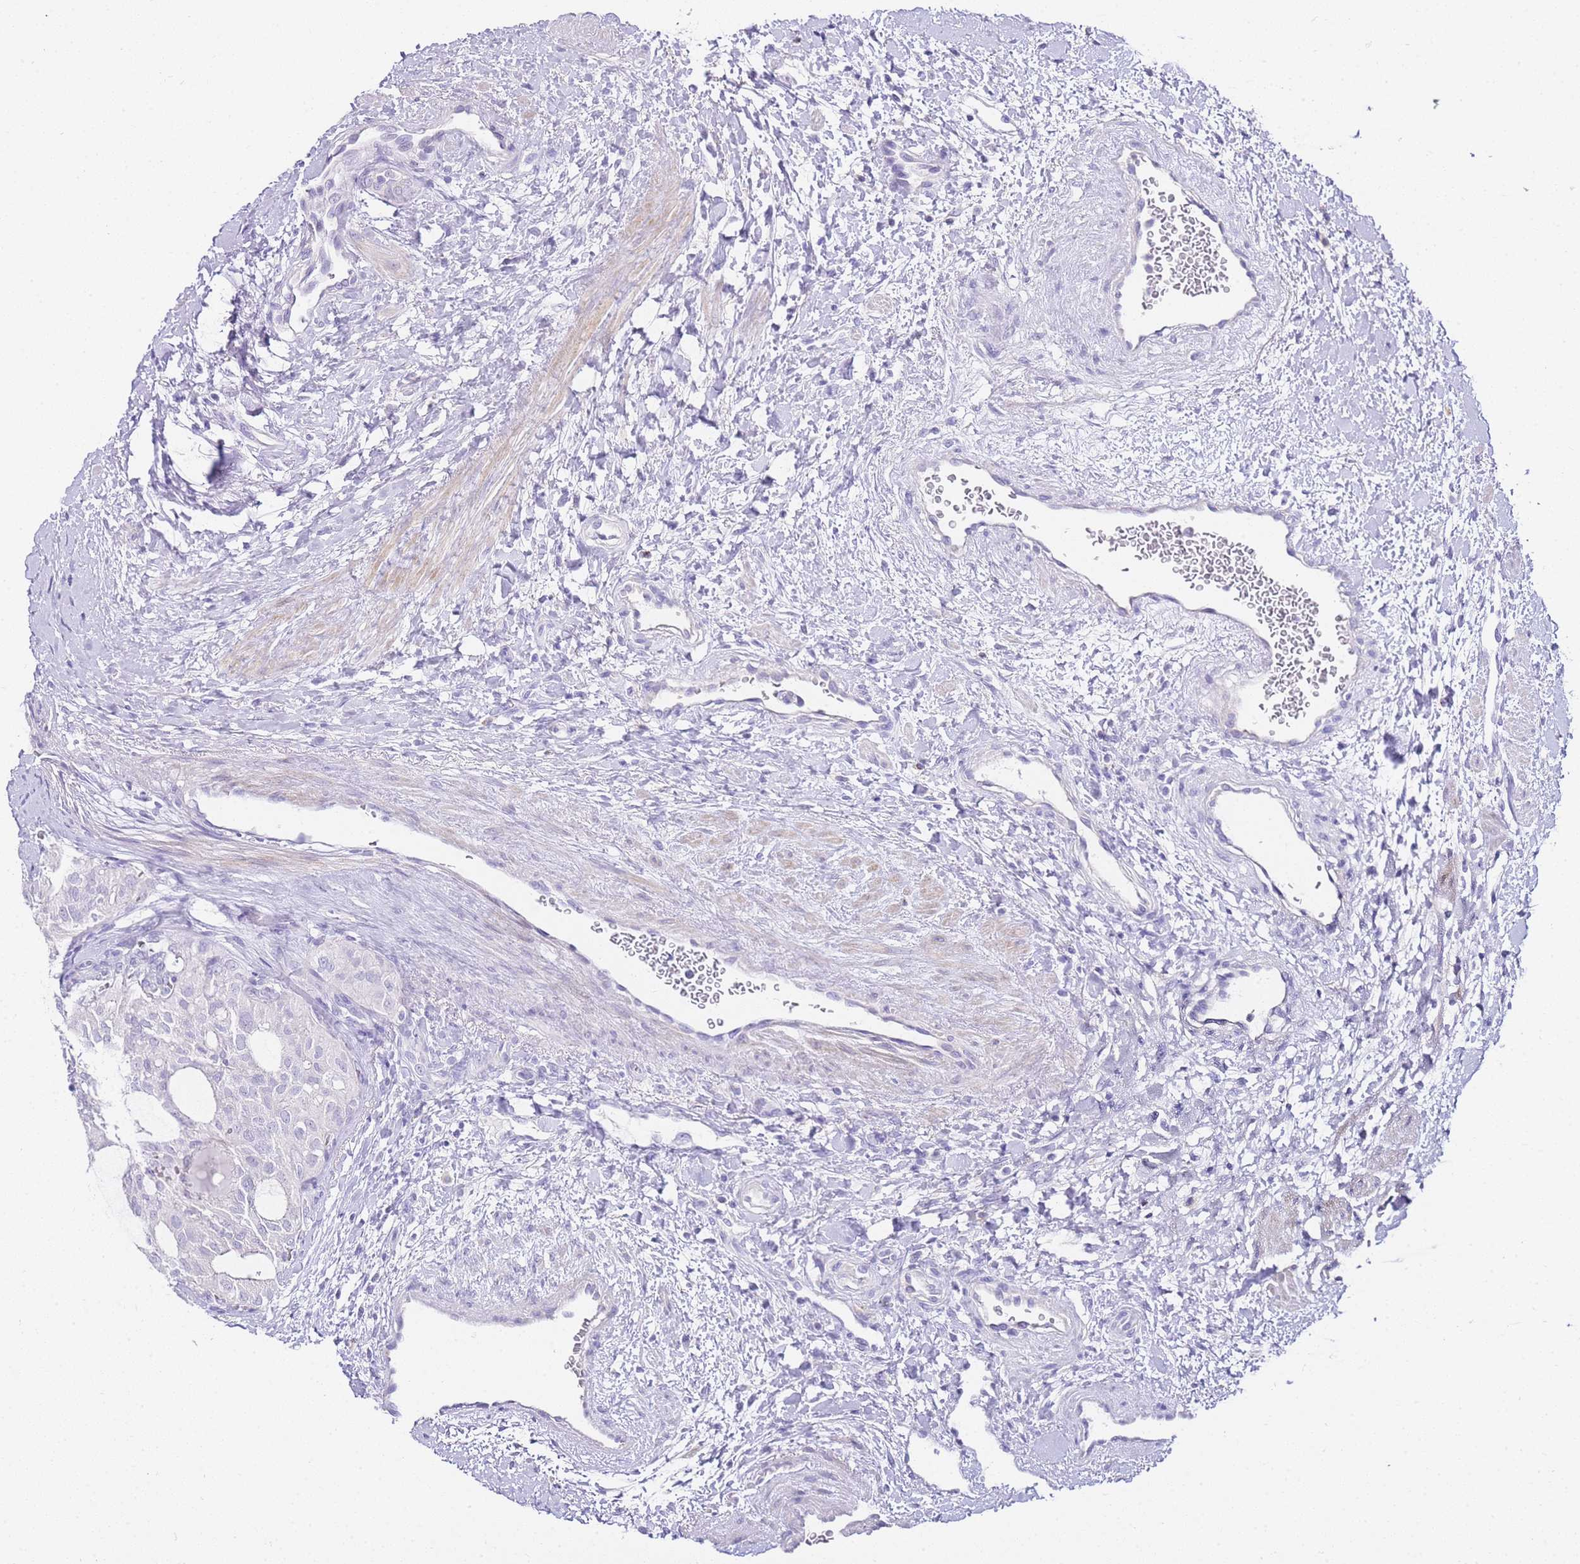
{"staining": {"intensity": "negative", "quantity": "none", "location": "none"}, "tissue": "thyroid cancer", "cell_type": "Tumor cells", "image_type": "cancer", "snomed": [{"axis": "morphology", "description": "Follicular adenoma carcinoma, NOS"}, {"axis": "topography", "description": "Thyroid gland"}], "caption": "Histopathology image shows no protein expression in tumor cells of thyroid cancer (follicular adenoma carcinoma) tissue.", "gene": "DPP4", "patient": {"sex": "male", "age": 75}}